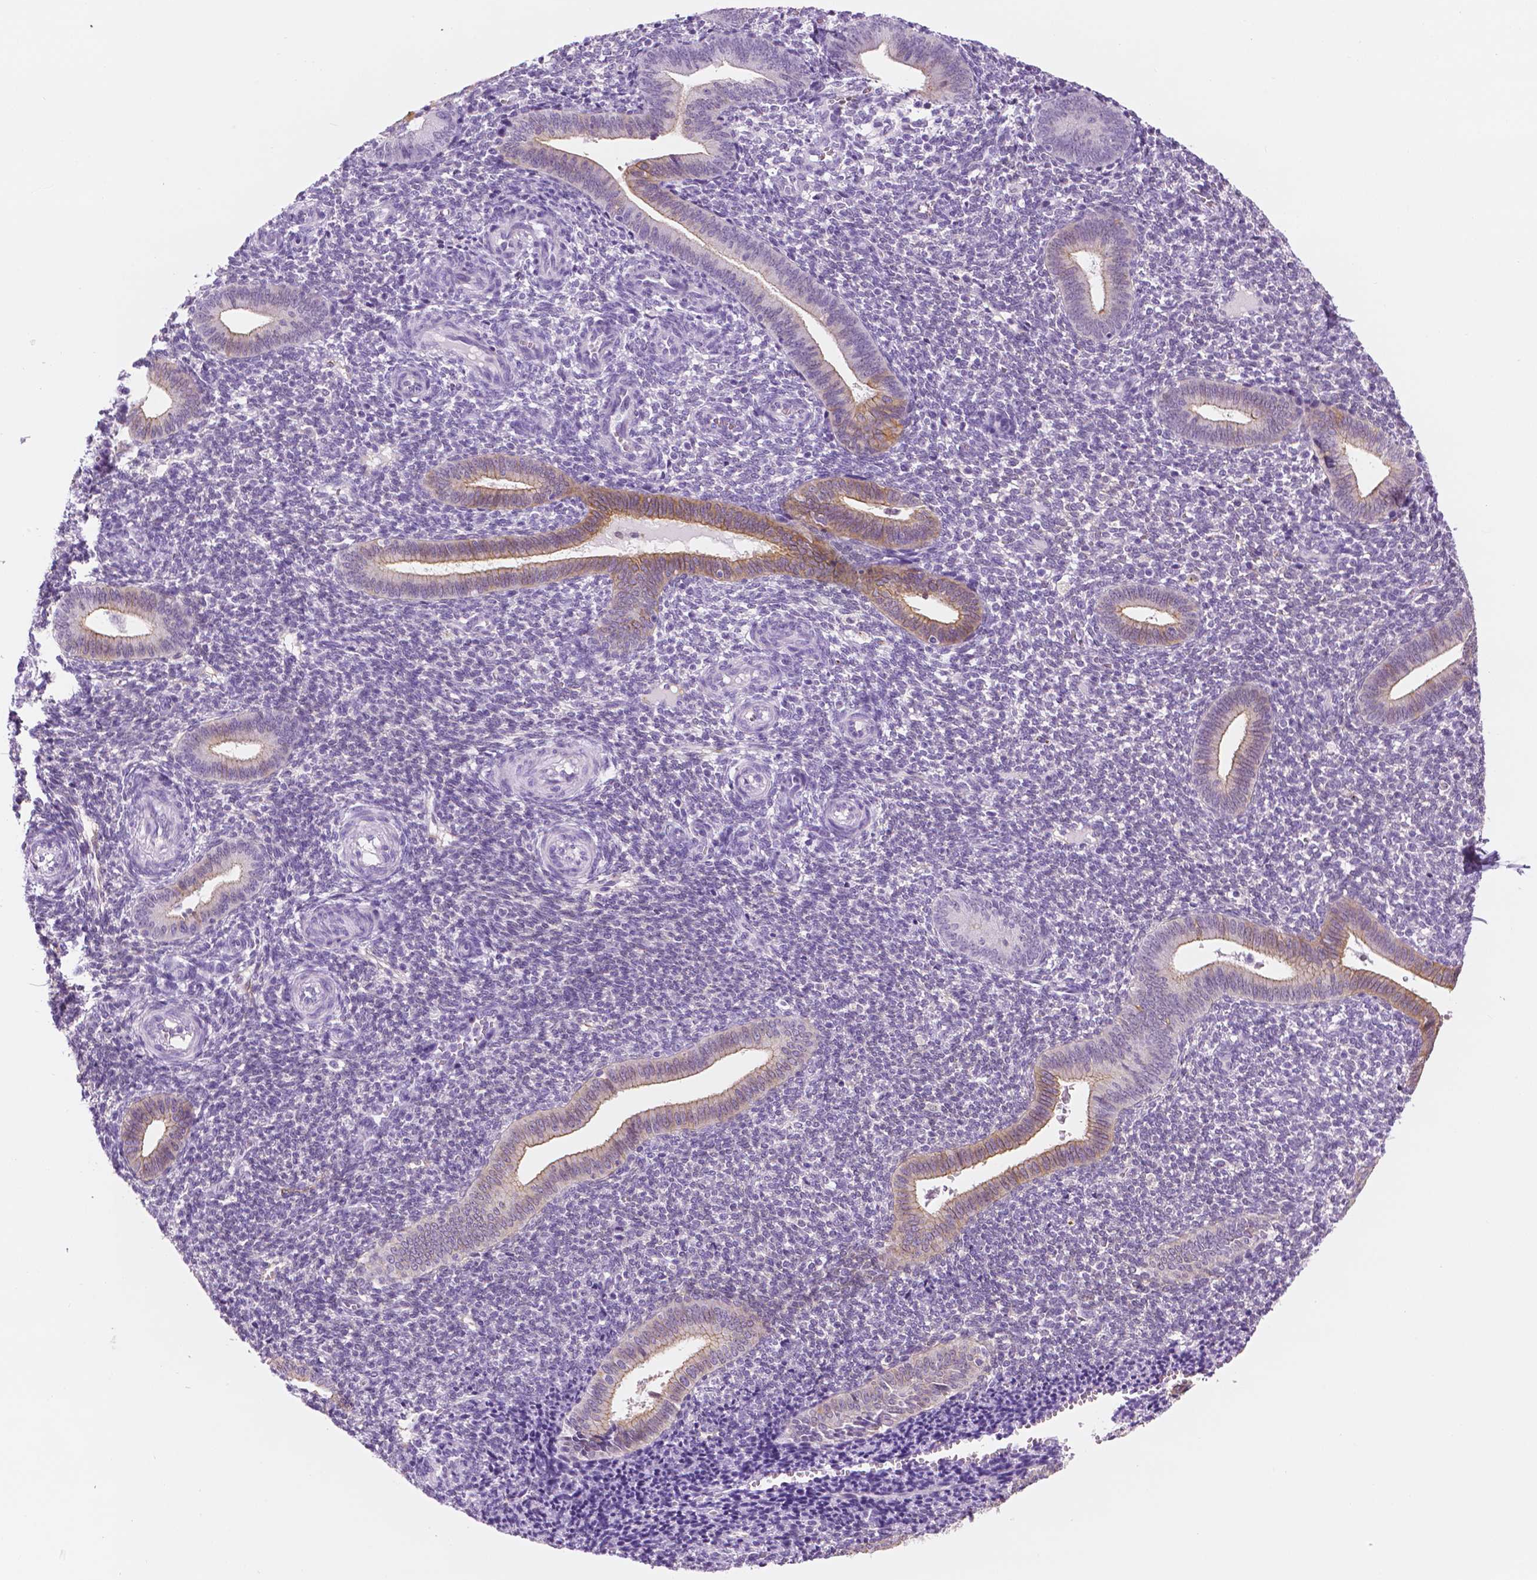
{"staining": {"intensity": "negative", "quantity": "none", "location": "none"}, "tissue": "endometrium", "cell_type": "Cells in endometrial stroma", "image_type": "normal", "snomed": [{"axis": "morphology", "description": "Normal tissue, NOS"}, {"axis": "topography", "description": "Endometrium"}], "caption": "Immunohistochemistry histopathology image of unremarkable endometrium: endometrium stained with DAB (3,3'-diaminobenzidine) demonstrates no significant protein expression in cells in endometrial stroma.", "gene": "PPL", "patient": {"sex": "female", "age": 25}}